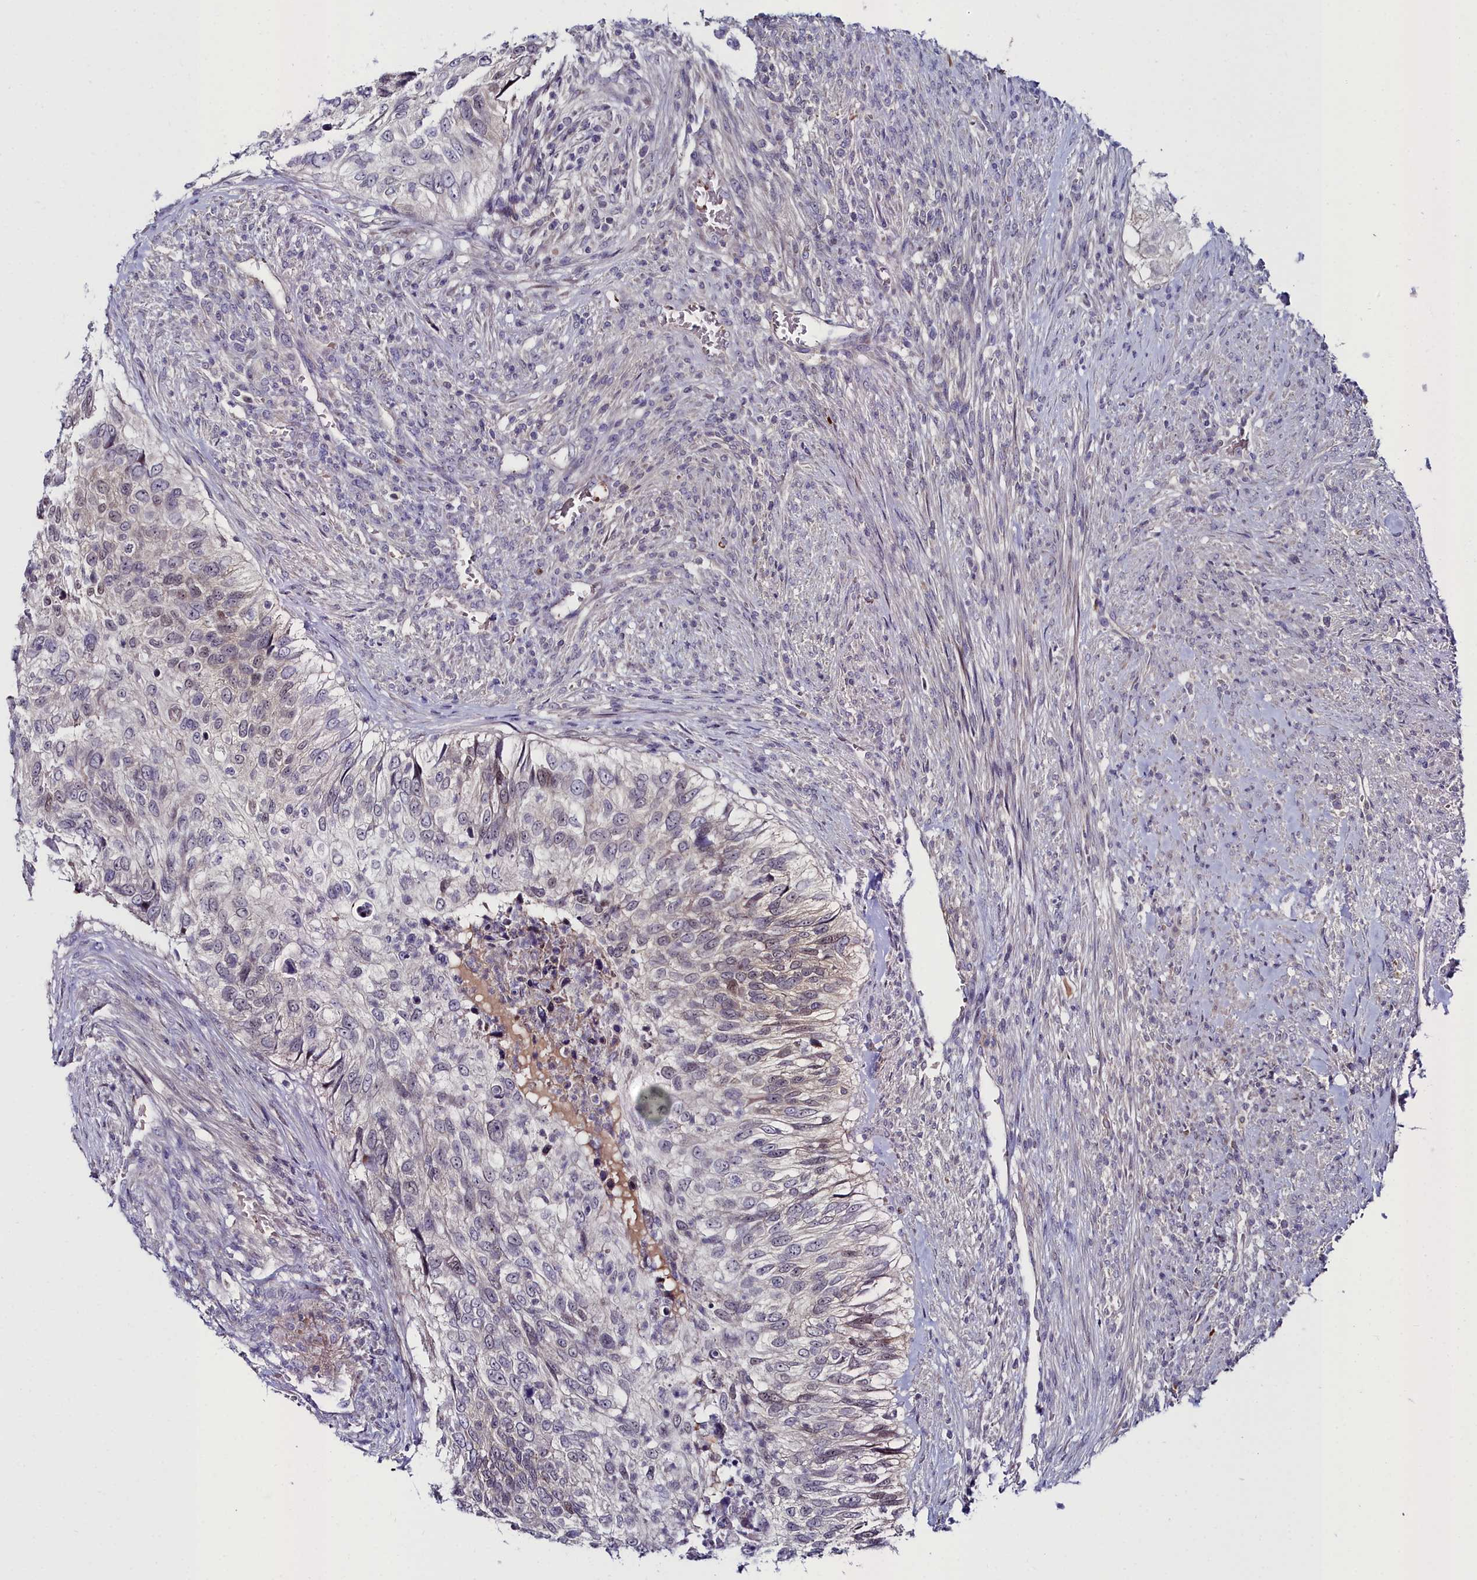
{"staining": {"intensity": "weak", "quantity": "<25%", "location": "nuclear"}, "tissue": "urothelial cancer", "cell_type": "Tumor cells", "image_type": "cancer", "snomed": [{"axis": "morphology", "description": "Urothelial carcinoma, High grade"}, {"axis": "topography", "description": "Urinary bladder"}], "caption": "Immunohistochemical staining of urothelial carcinoma (high-grade) displays no significant positivity in tumor cells. (DAB (3,3'-diaminobenzidine) IHC, high magnification).", "gene": "KCTD18", "patient": {"sex": "female", "age": 60}}